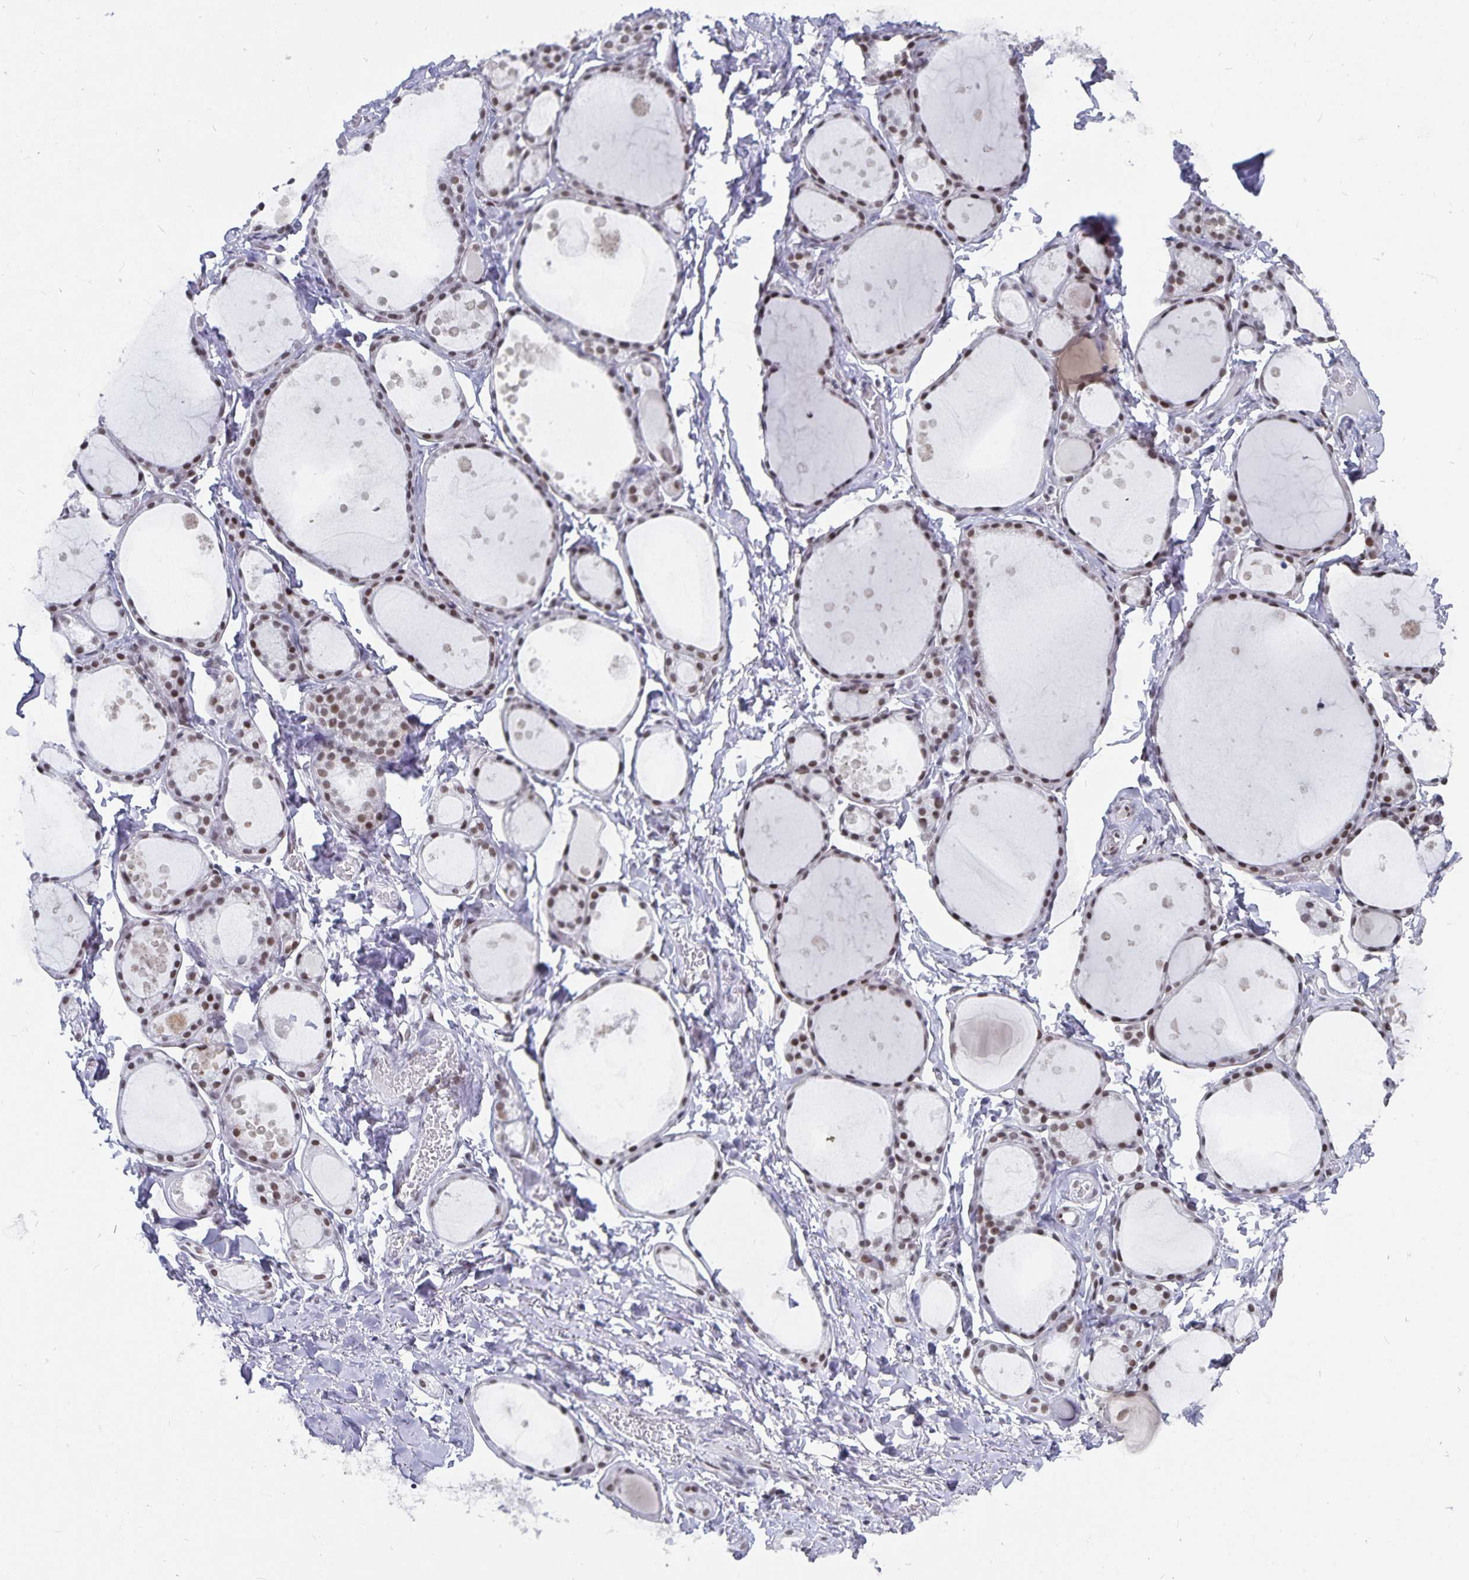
{"staining": {"intensity": "moderate", "quantity": "25%-75%", "location": "nuclear"}, "tissue": "thyroid gland", "cell_type": "Glandular cells", "image_type": "normal", "snomed": [{"axis": "morphology", "description": "Normal tissue, NOS"}, {"axis": "topography", "description": "Thyroid gland"}], "caption": "Immunohistochemical staining of benign human thyroid gland exhibits 25%-75% levels of moderate nuclear protein positivity in about 25%-75% of glandular cells.", "gene": "PBX2", "patient": {"sex": "male", "age": 68}}